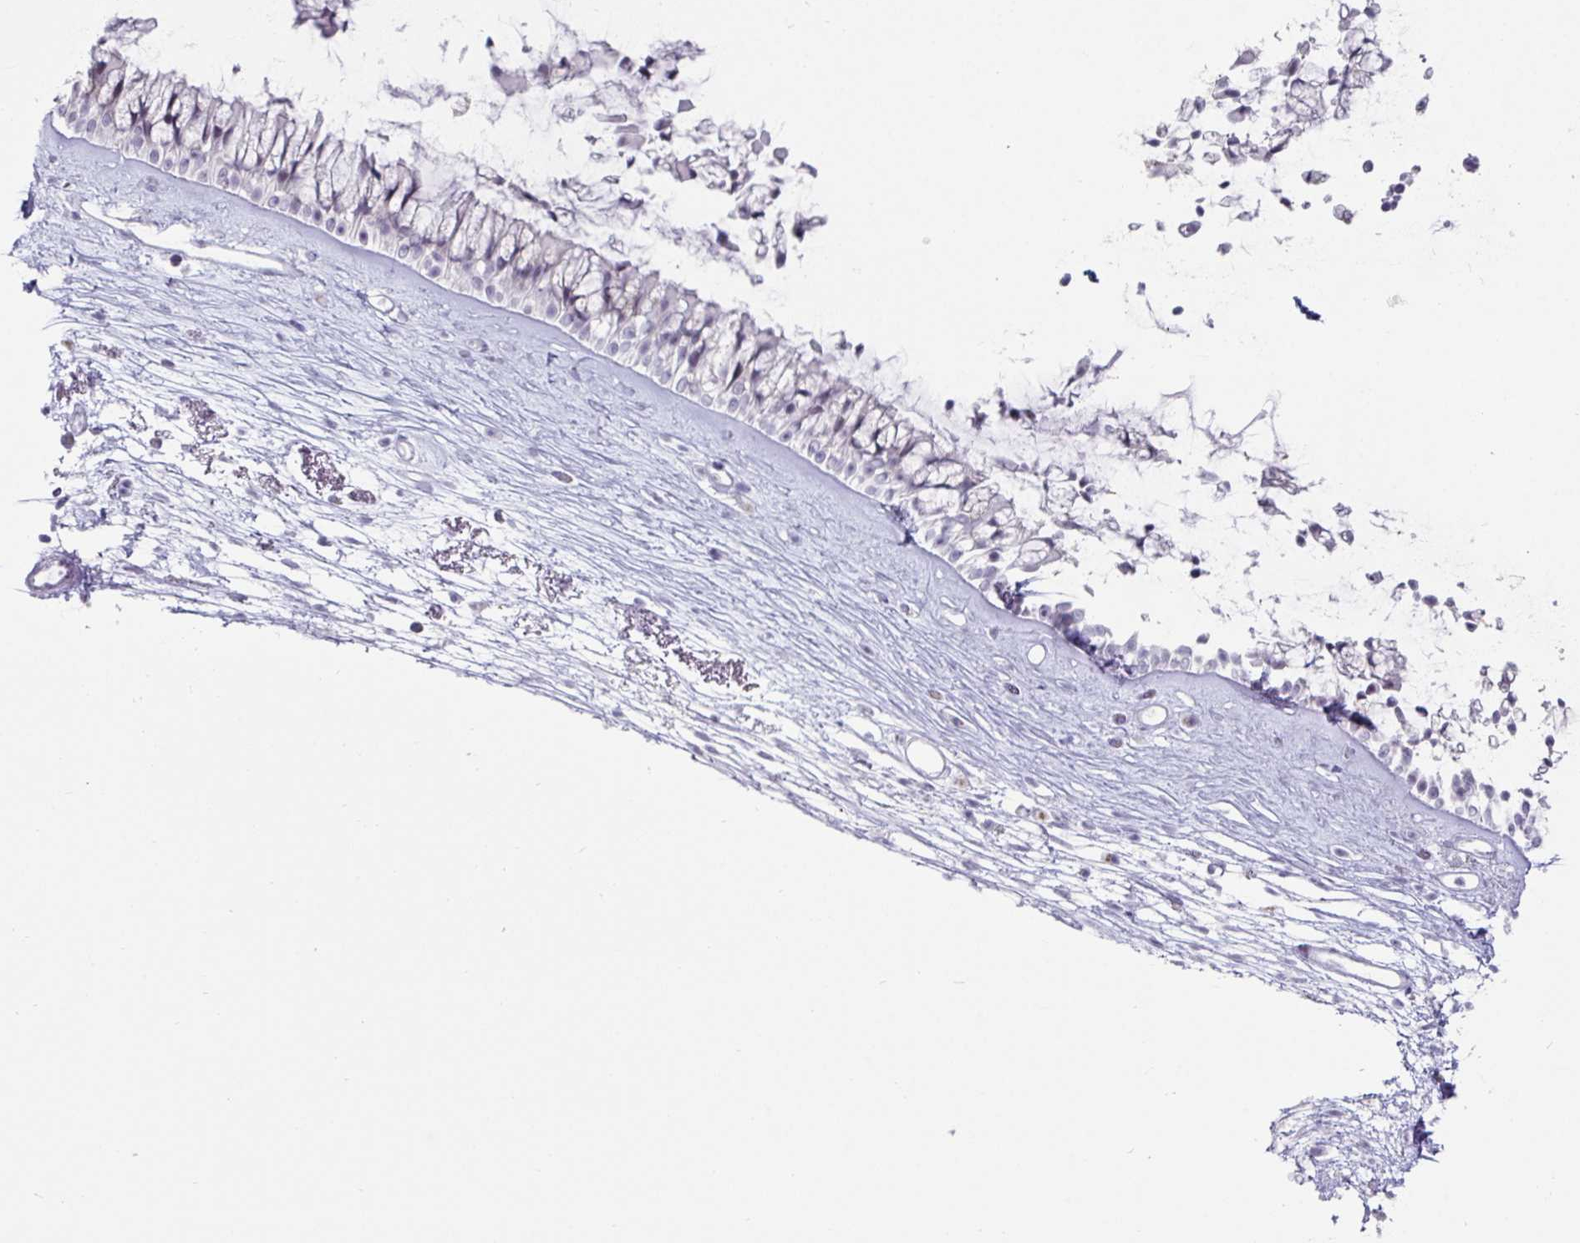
{"staining": {"intensity": "weak", "quantity": "<25%", "location": "nuclear"}, "tissue": "nasopharynx", "cell_type": "Respiratory epithelial cells", "image_type": "normal", "snomed": [{"axis": "morphology", "description": "Normal tissue, NOS"}, {"axis": "topography", "description": "Nasopharynx"}], "caption": "Immunohistochemistry of normal human nasopharynx reveals no expression in respiratory epithelial cells.", "gene": "VSIG10L", "patient": {"sex": "female", "age": 75}}